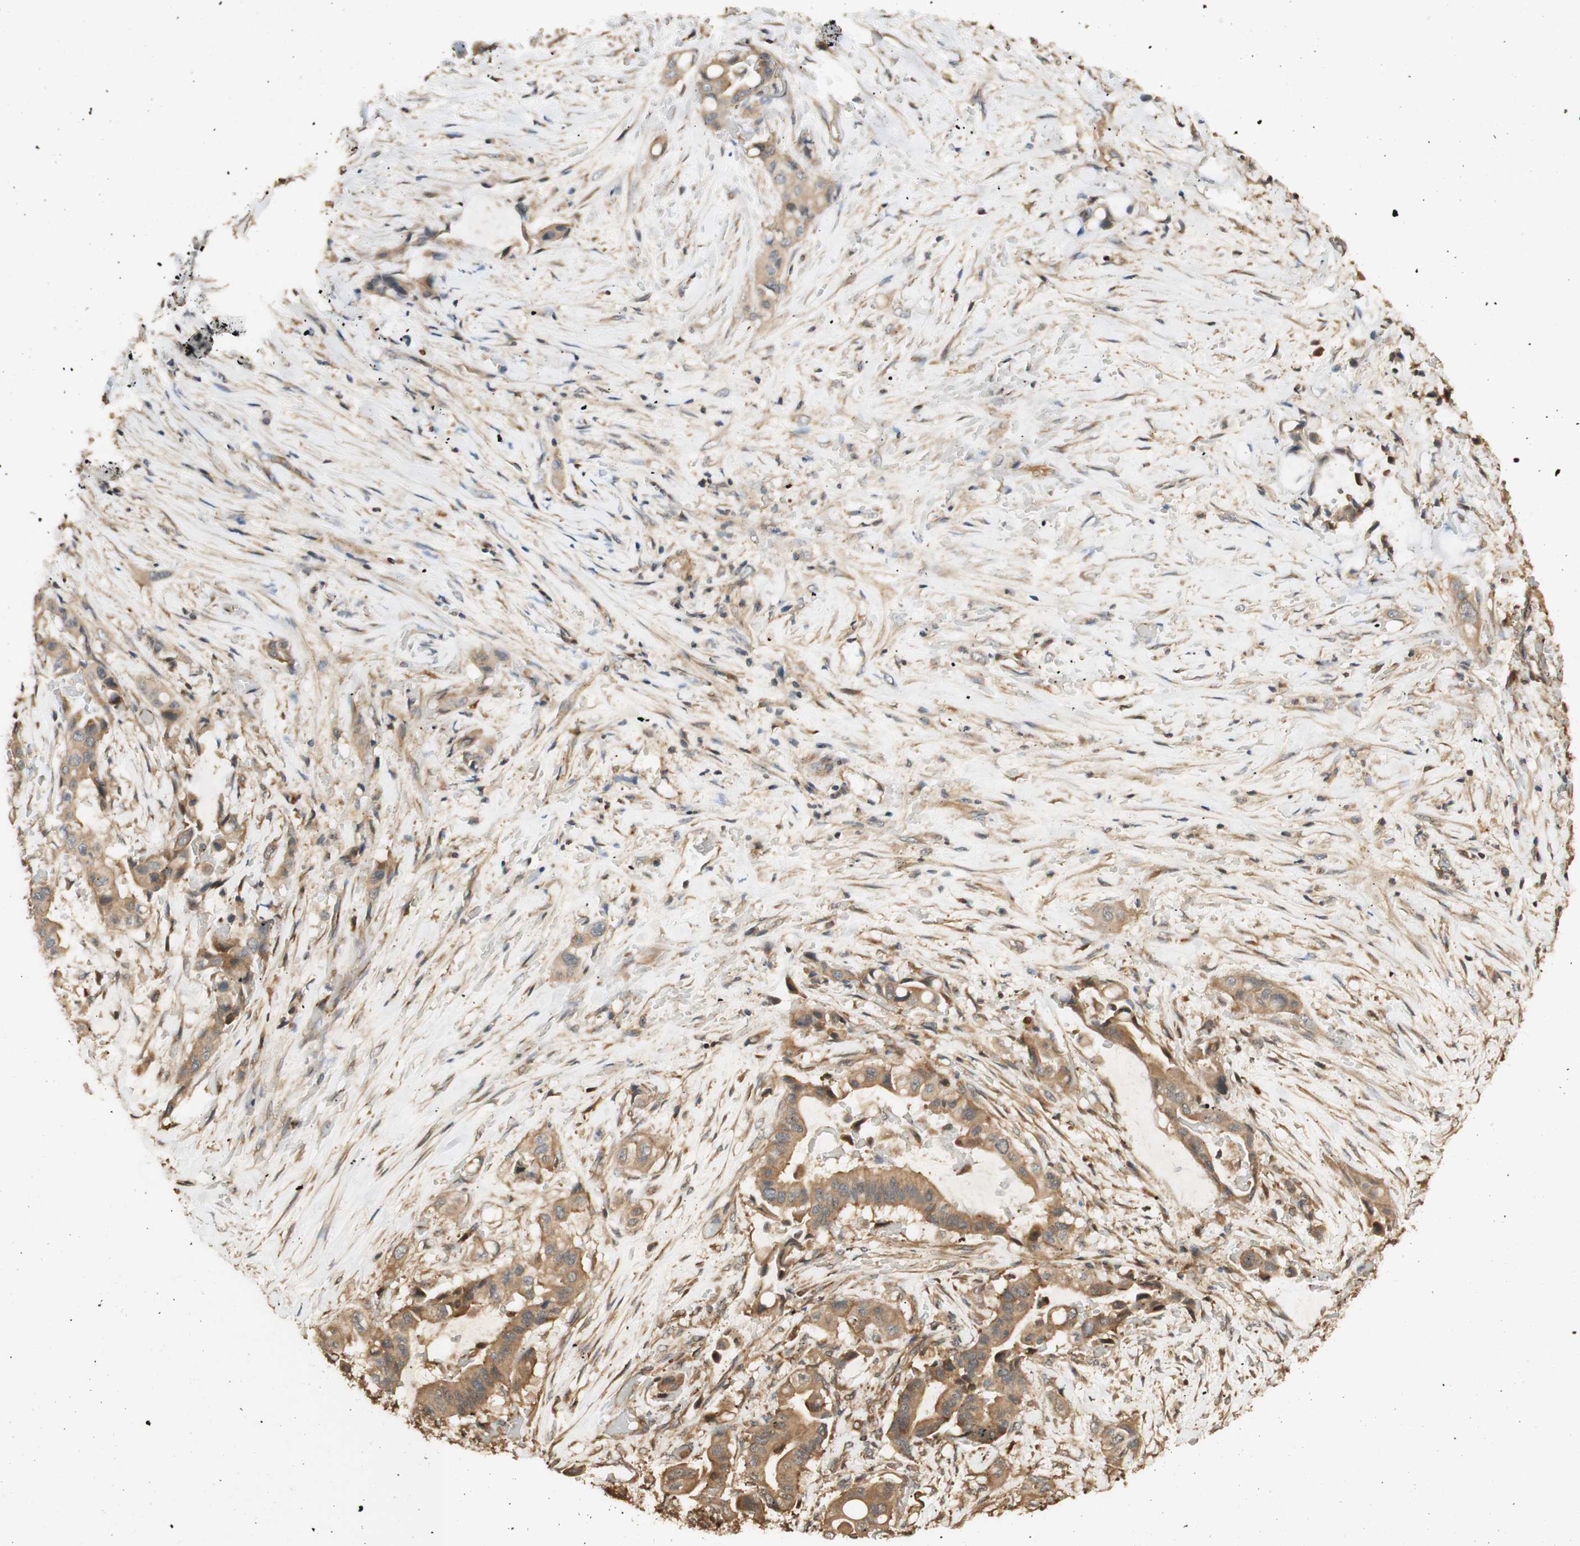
{"staining": {"intensity": "moderate", "quantity": ">75%", "location": "cytoplasmic/membranous"}, "tissue": "liver cancer", "cell_type": "Tumor cells", "image_type": "cancer", "snomed": [{"axis": "morphology", "description": "Cholangiocarcinoma"}, {"axis": "topography", "description": "Liver"}], "caption": "Immunohistochemical staining of human liver cancer demonstrates moderate cytoplasmic/membranous protein staining in about >75% of tumor cells.", "gene": "AGER", "patient": {"sex": "female", "age": 61}}